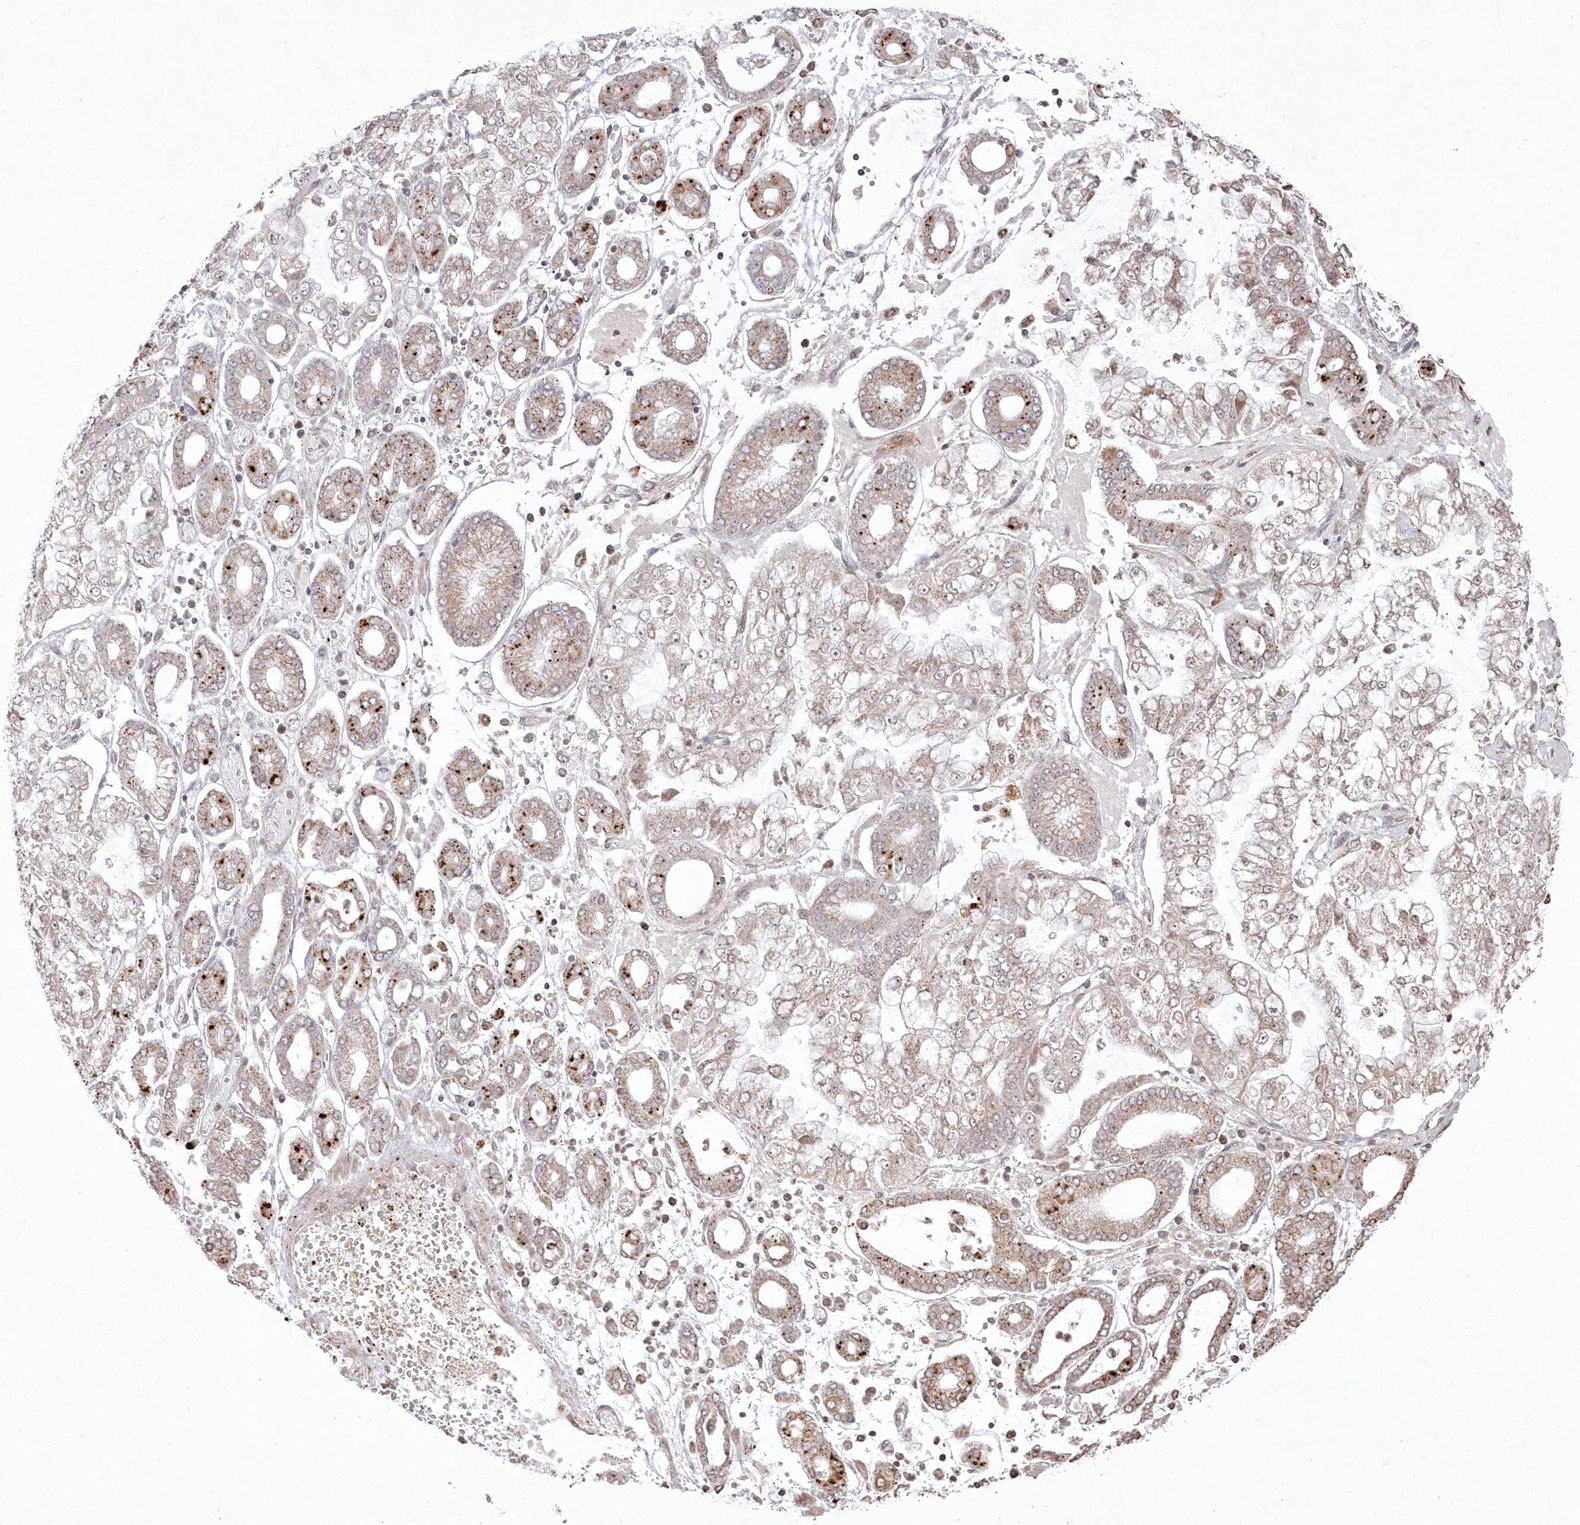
{"staining": {"intensity": "moderate", "quantity": "25%-75%", "location": "cytoplasmic/membranous"}, "tissue": "stomach cancer", "cell_type": "Tumor cells", "image_type": "cancer", "snomed": [{"axis": "morphology", "description": "Adenocarcinoma, NOS"}, {"axis": "topography", "description": "Stomach"}], "caption": "Immunohistochemistry micrograph of adenocarcinoma (stomach) stained for a protein (brown), which reveals medium levels of moderate cytoplasmic/membranous staining in about 25%-75% of tumor cells.", "gene": "ARSB", "patient": {"sex": "male", "age": 76}}